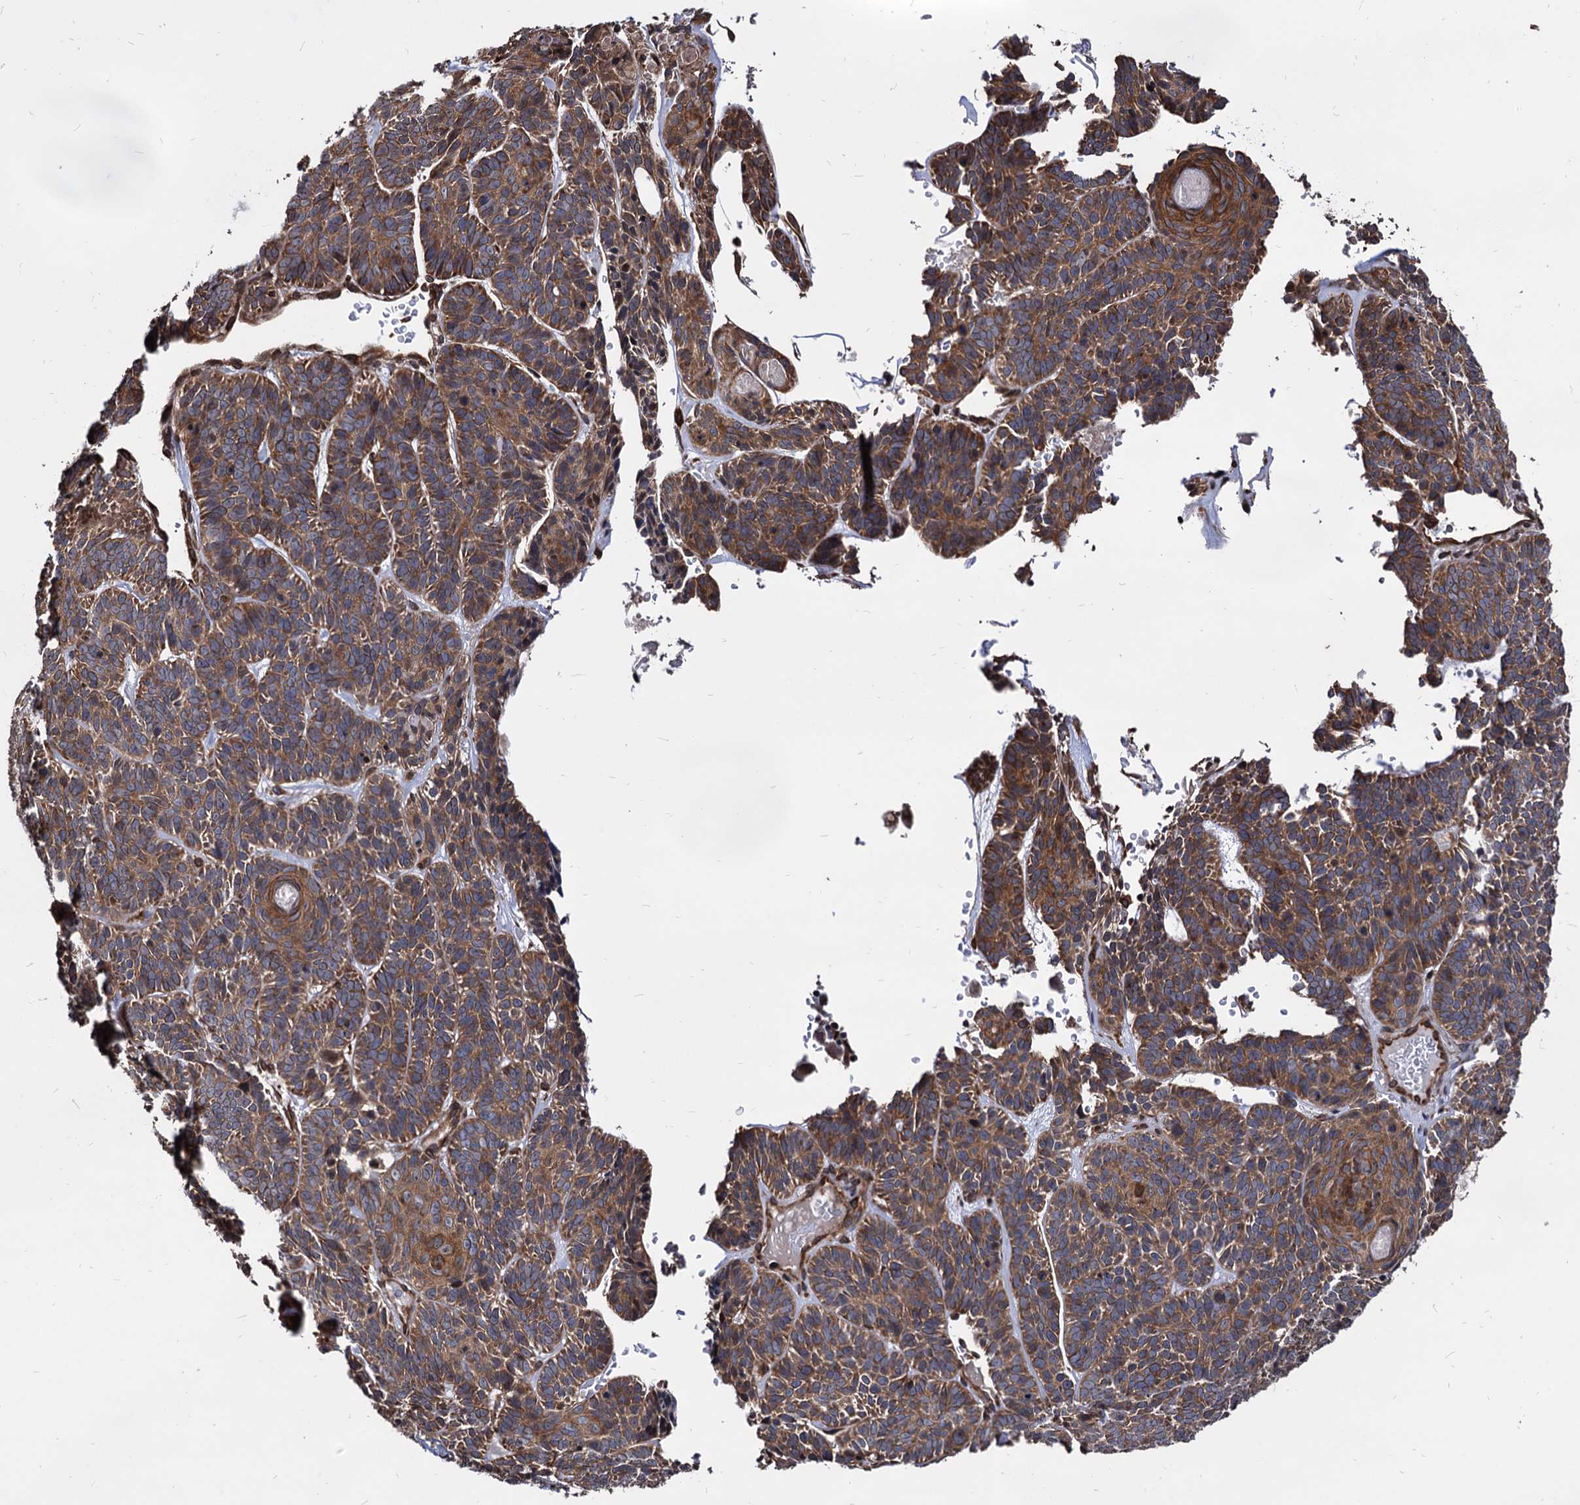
{"staining": {"intensity": "moderate", "quantity": ">75%", "location": "cytoplasmic/membranous"}, "tissue": "skin cancer", "cell_type": "Tumor cells", "image_type": "cancer", "snomed": [{"axis": "morphology", "description": "Basal cell carcinoma"}, {"axis": "topography", "description": "Skin"}], "caption": "Immunohistochemical staining of skin cancer (basal cell carcinoma) shows medium levels of moderate cytoplasmic/membranous staining in about >75% of tumor cells.", "gene": "ANKRD12", "patient": {"sex": "male", "age": 85}}